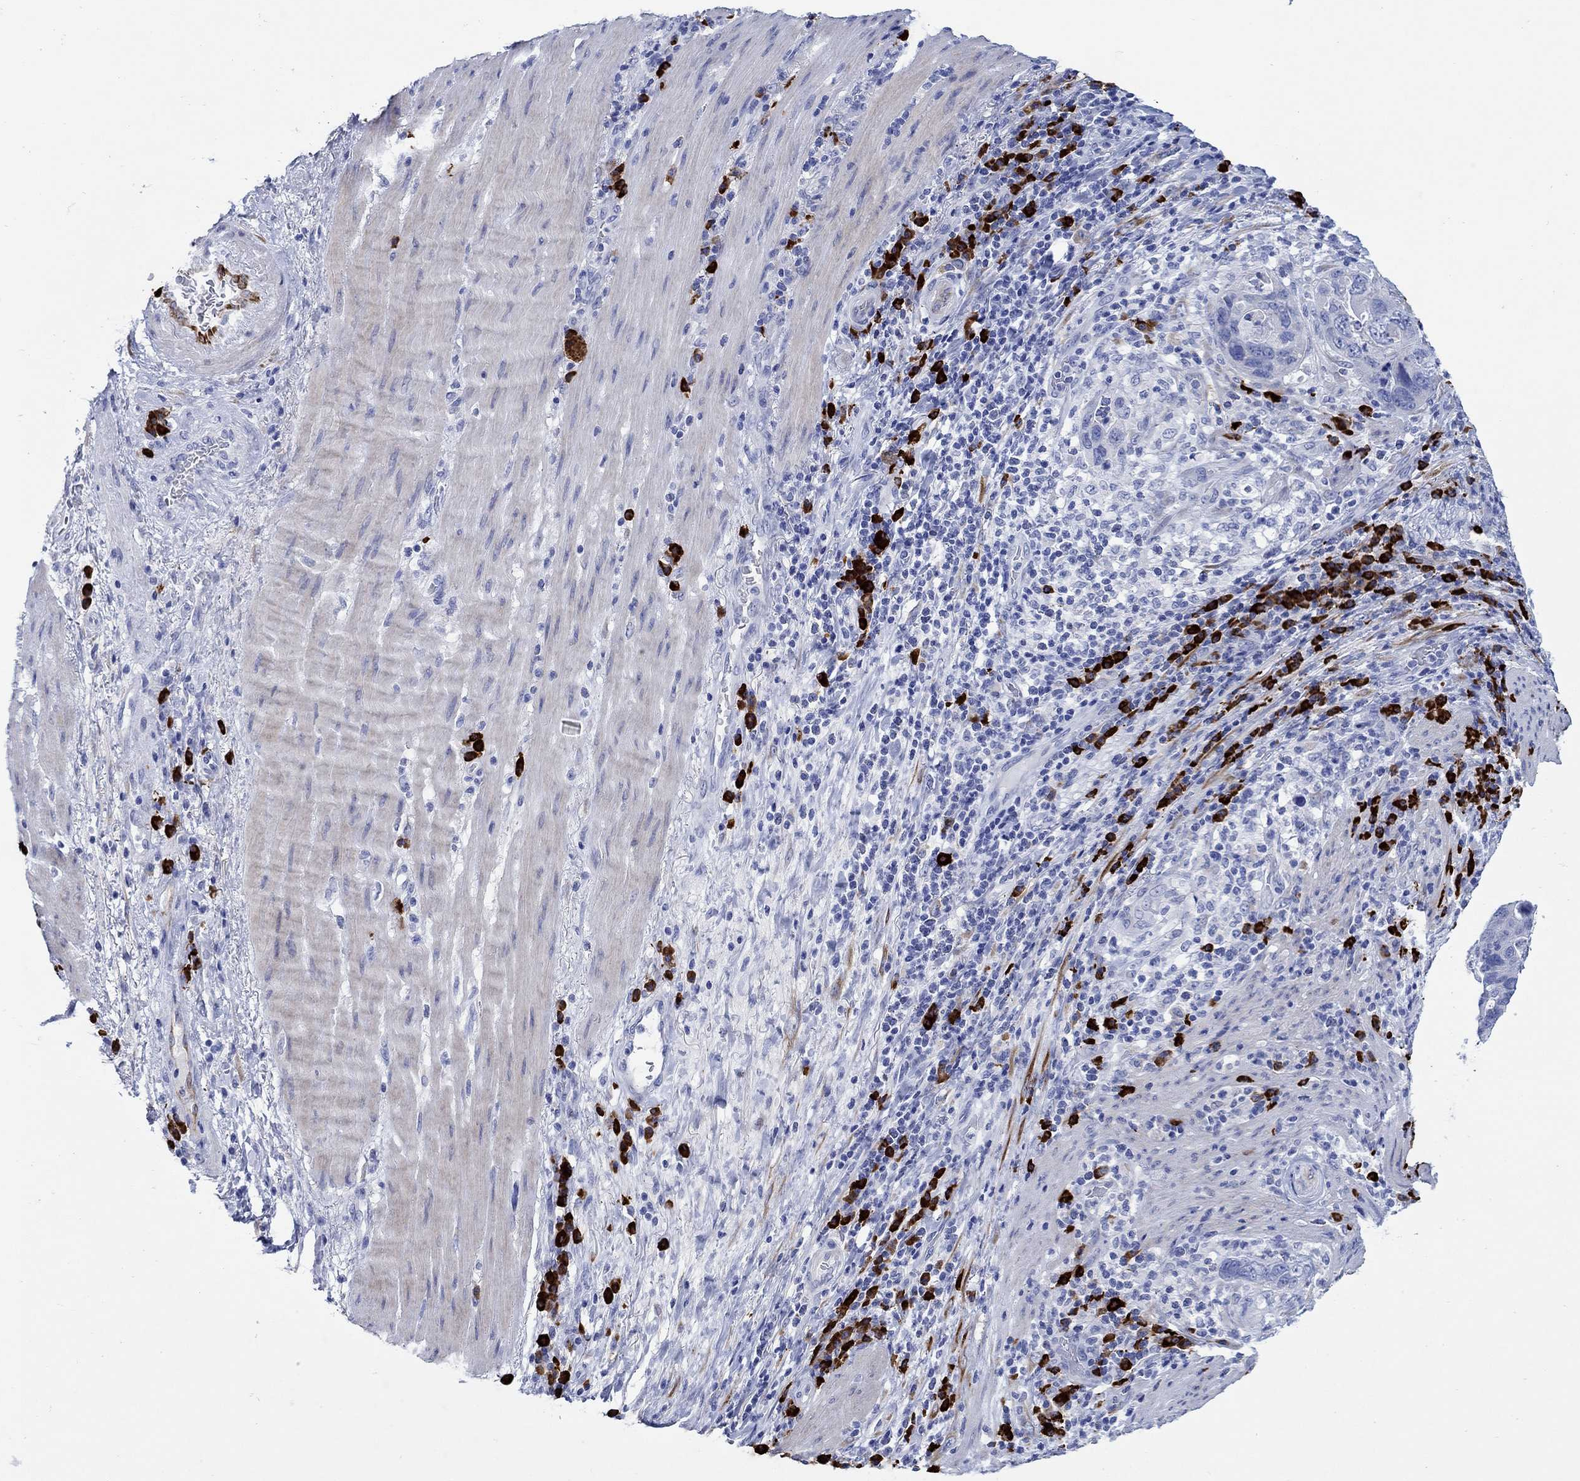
{"staining": {"intensity": "negative", "quantity": "none", "location": "none"}, "tissue": "stomach cancer", "cell_type": "Tumor cells", "image_type": "cancer", "snomed": [{"axis": "morphology", "description": "Adenocarcinoma, NOS"}, {"axis": "topography", "description": "Stomach"}], "caption": "This histopathology image is of stomach cancer stained with immunohistochemistry (IHC) to label a protein in brown with the nuclei are counter-stained blue. There is no positivity in tumor cells.", "gene": "P2RY6", "patient": {"sex": "male", "age": 54}}